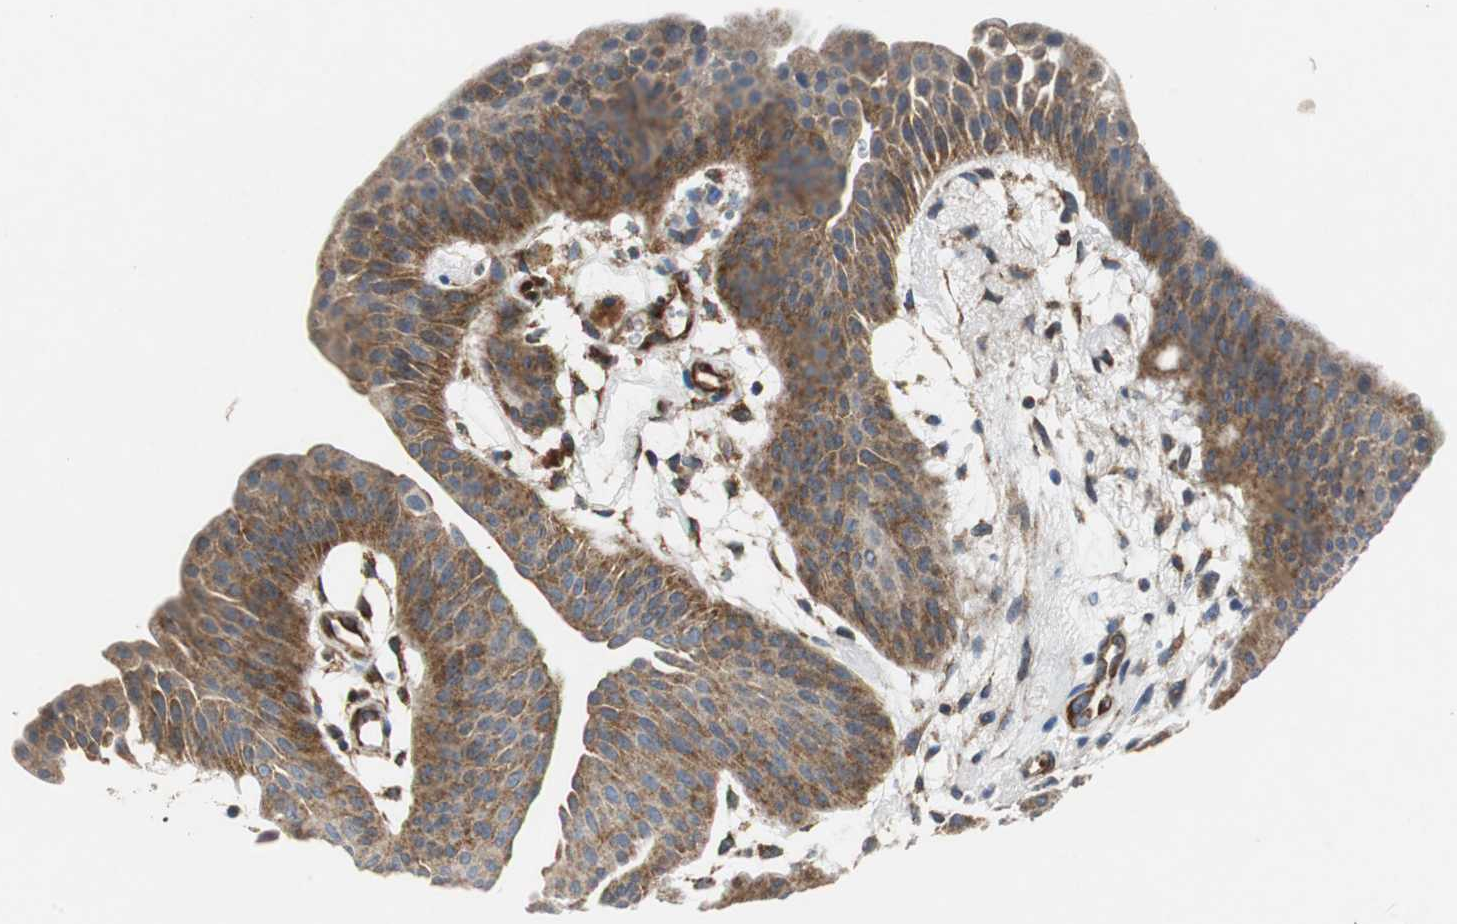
{"staining": {"intensity": "moderate", "quantity": ">75%", "location": "cytoplasmic/membranous"}, "tissue": "urothelial cancer", "cell_type": "Tumor cells", "image_type": "cancer", "snomed": [{"axis": "morphology", "description": "Urothelial carcinoma, Low grade"}, {"axis": "topography", "description": "Urinary bladder"}], "caption": "Immunohistochemical staining of urothelial carcinoma (low-grade) exhibits medium levels of moderate cytoplasmic/membranous protein expression in about >75% of tumor cells.", "gene": "ISCU", "patient": {"sex": "female", "age": 60}}